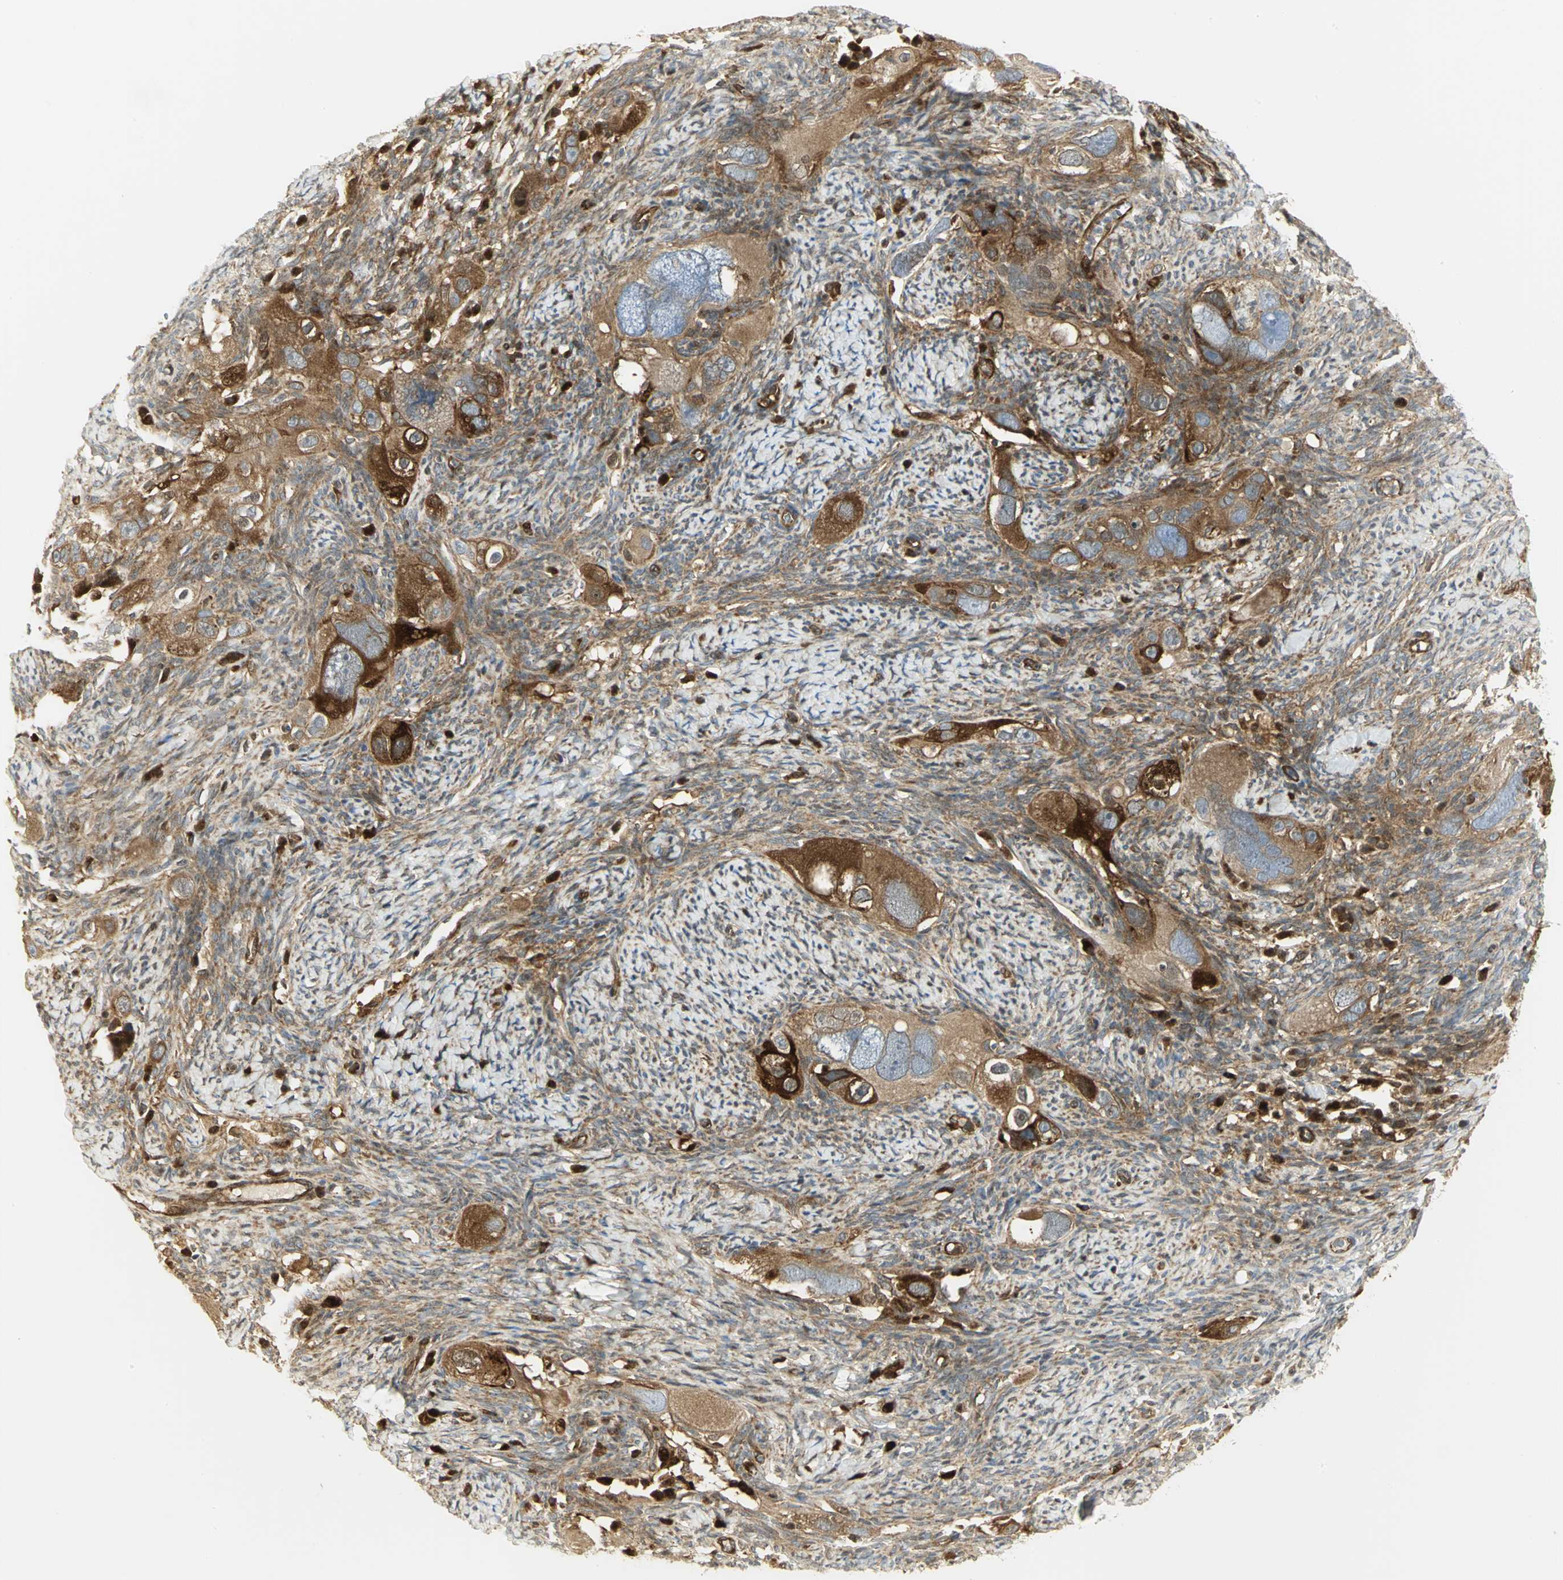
{"staining": {"intensity": "moderate", "quantity": ">75%", "location": "cytoplasmic/membranous"}, "tissue": "ovarian cancer", "cell_type": "Tumor cells", "image_type": "cancer", "snomed": [{"axis": "morphology", "description": "Normal tissue, NOS"}, {"axis": "morphology", "description": "Cystadenocarcinoma, serous, NOS"}, {"axis": "topography", "description": "Ovary"}], "caption": "Tumor cells show medium levels of moderate cytoplasmic/membranous staining in approximately >75% of cells in human serous cystadenocarcinoma (ovarian).", "gene": "EEA1", "patient": {"sex": "female", "age": 62}}